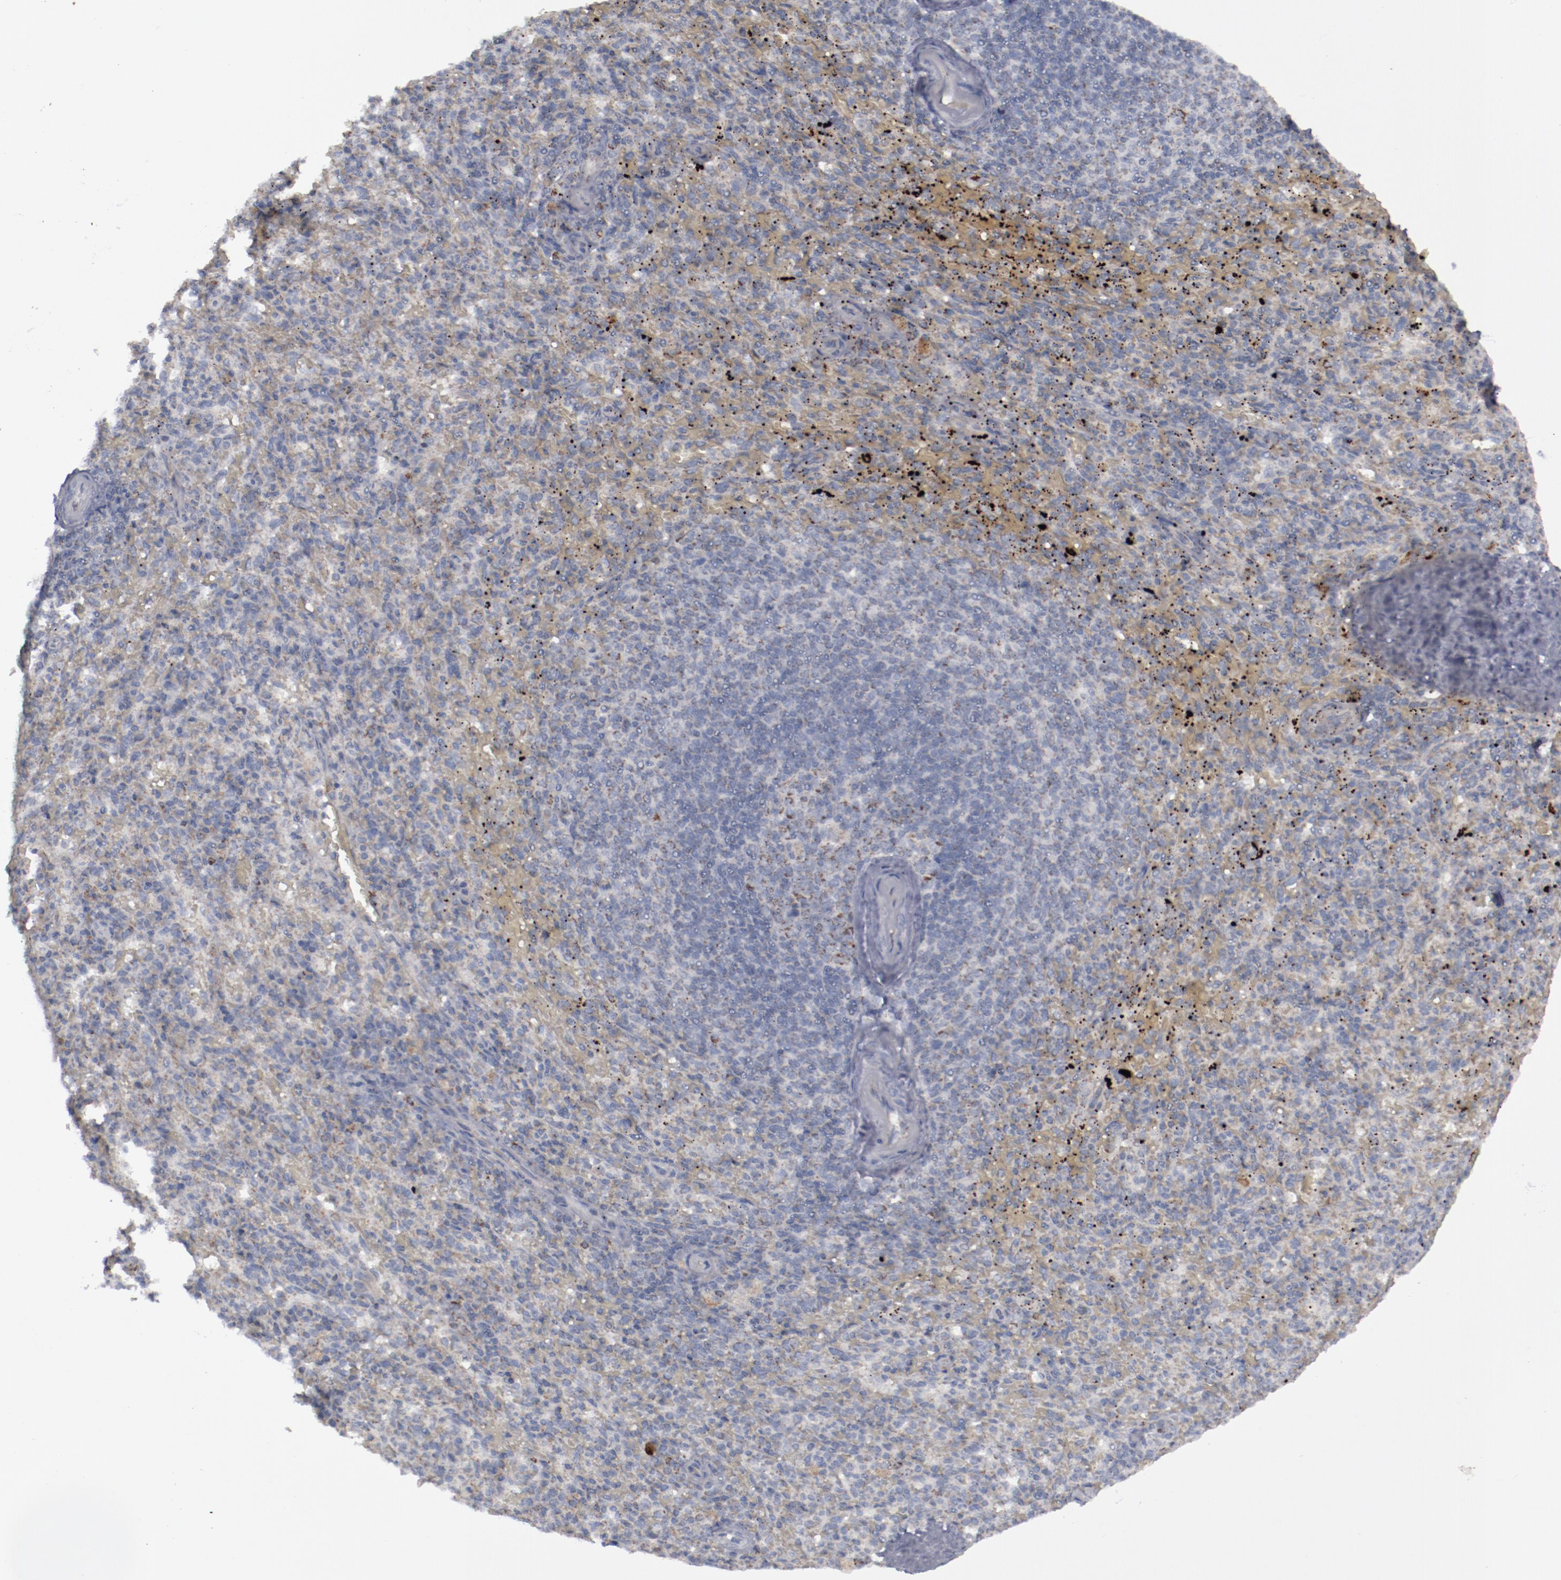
{"staining": {"intensity": "weak", "quantity": "25%-75%", "location": "cytoplasmic/membranous"}, "tissue": "spleen", "cell_type": "Cells in red pulp", "image_type": "normal", "snomed": [{"axis": "morphology", "description": "Normal tissue, NOS"}, {"axis": "topography", "description": "Spleen"}], "caption": "High-power microscopy captured an IHC micrograph of benign spleen, revealing weak cytoplasmic/membranous staining in approximately 25%-75% of cells in red pulp. Immunohistochemistry stains the protein of interest in brown and the nuclei are stained blue.", "gene": "MYOM2", "patient": {"sex": "female", "age": 43}}